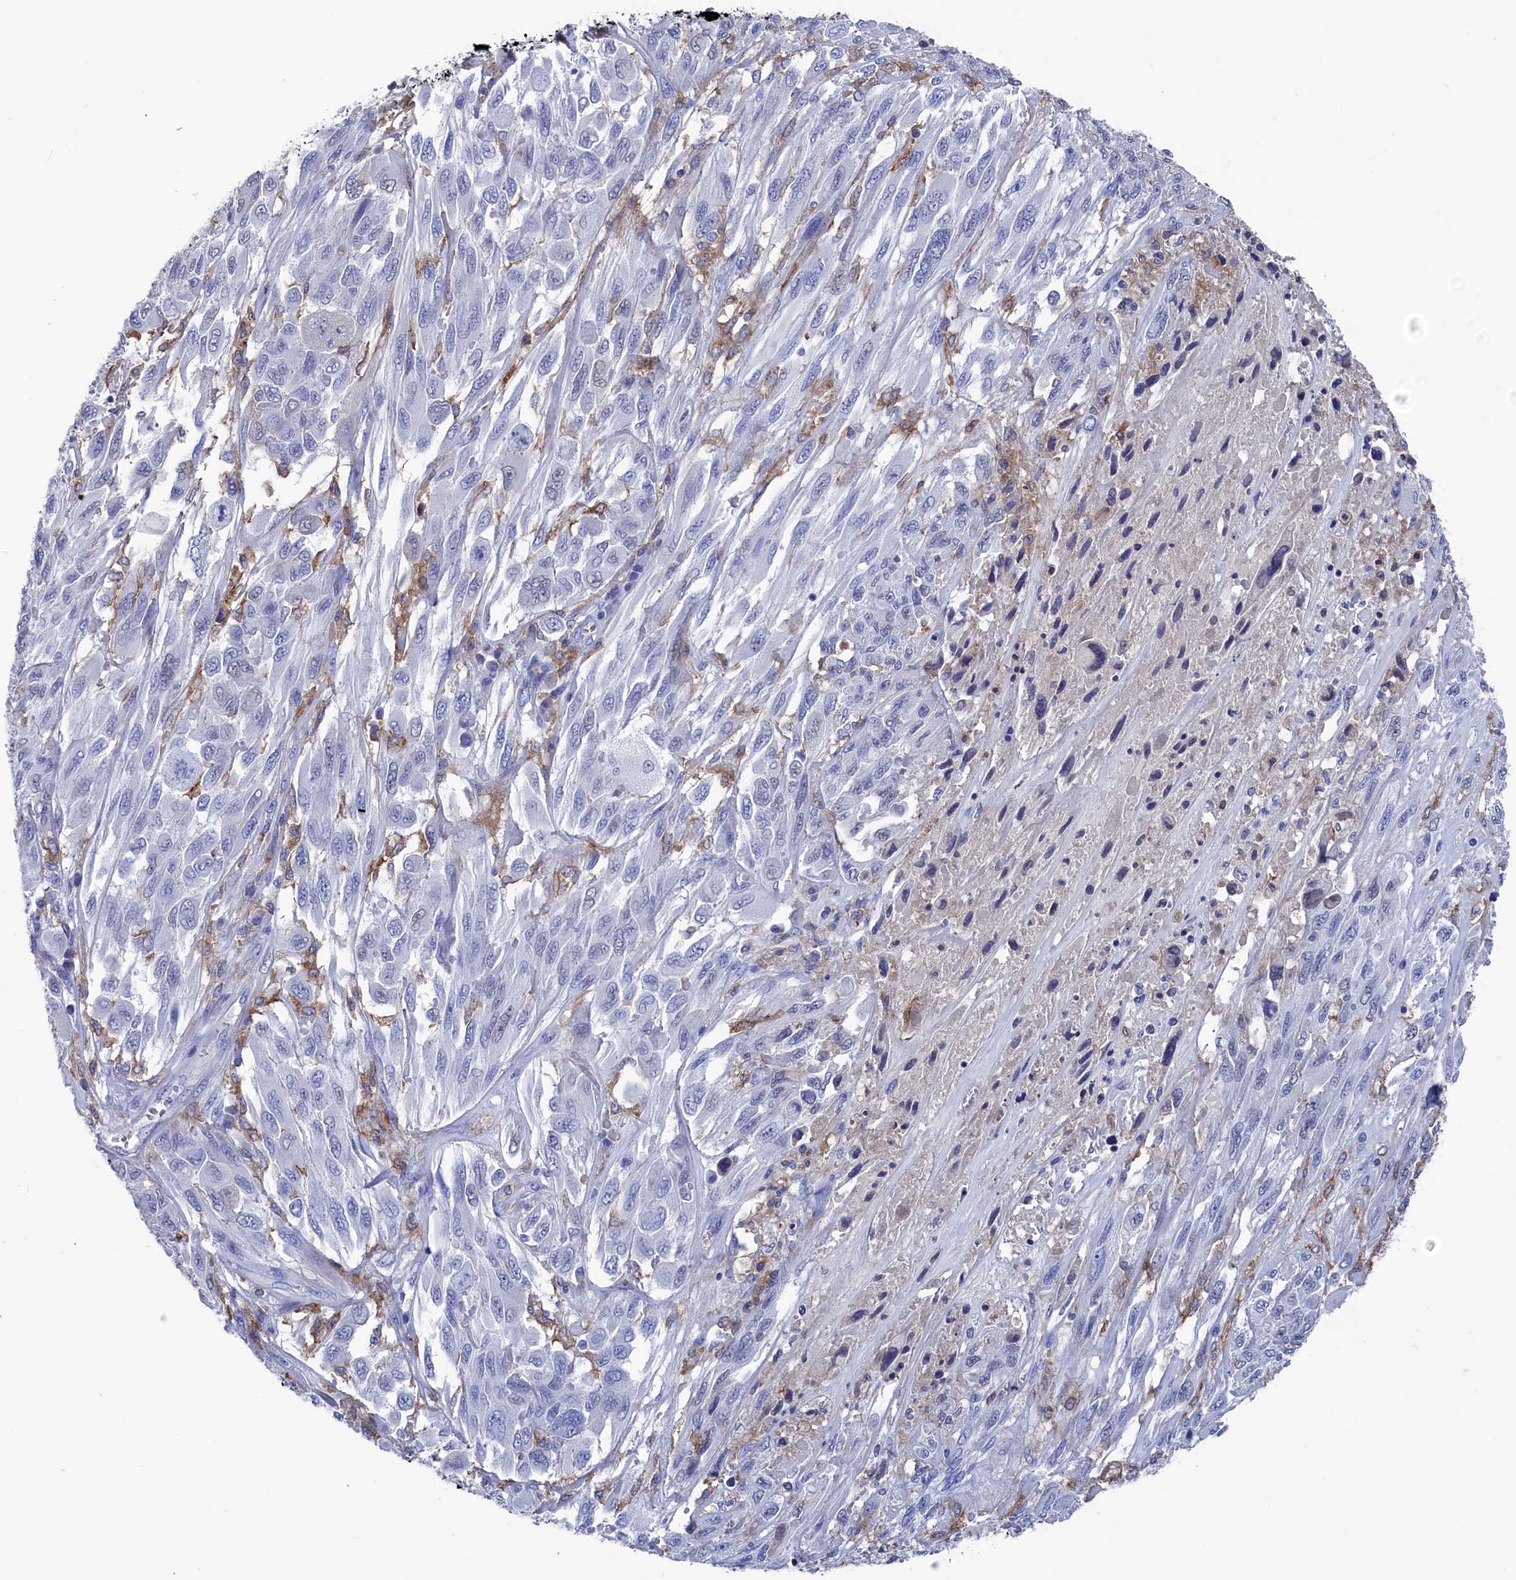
{"staining": {"intensity": "negative", "quantity": "none", "location": "none"}, "tissue": "melanoma", "cell_type": "Tumor cells", "image_type": "cancer", "snomed": [{"axis": "morphology", "description": "Malignant melanoma, NOS"}, {"axis": "topography", "description": "Skin"}], "caption": "Histopathology image shows no significant protein positivity in tumor cells of melanoma.", "gene": "TYROBP", "patient": {"sex": "female", "age": 91}}